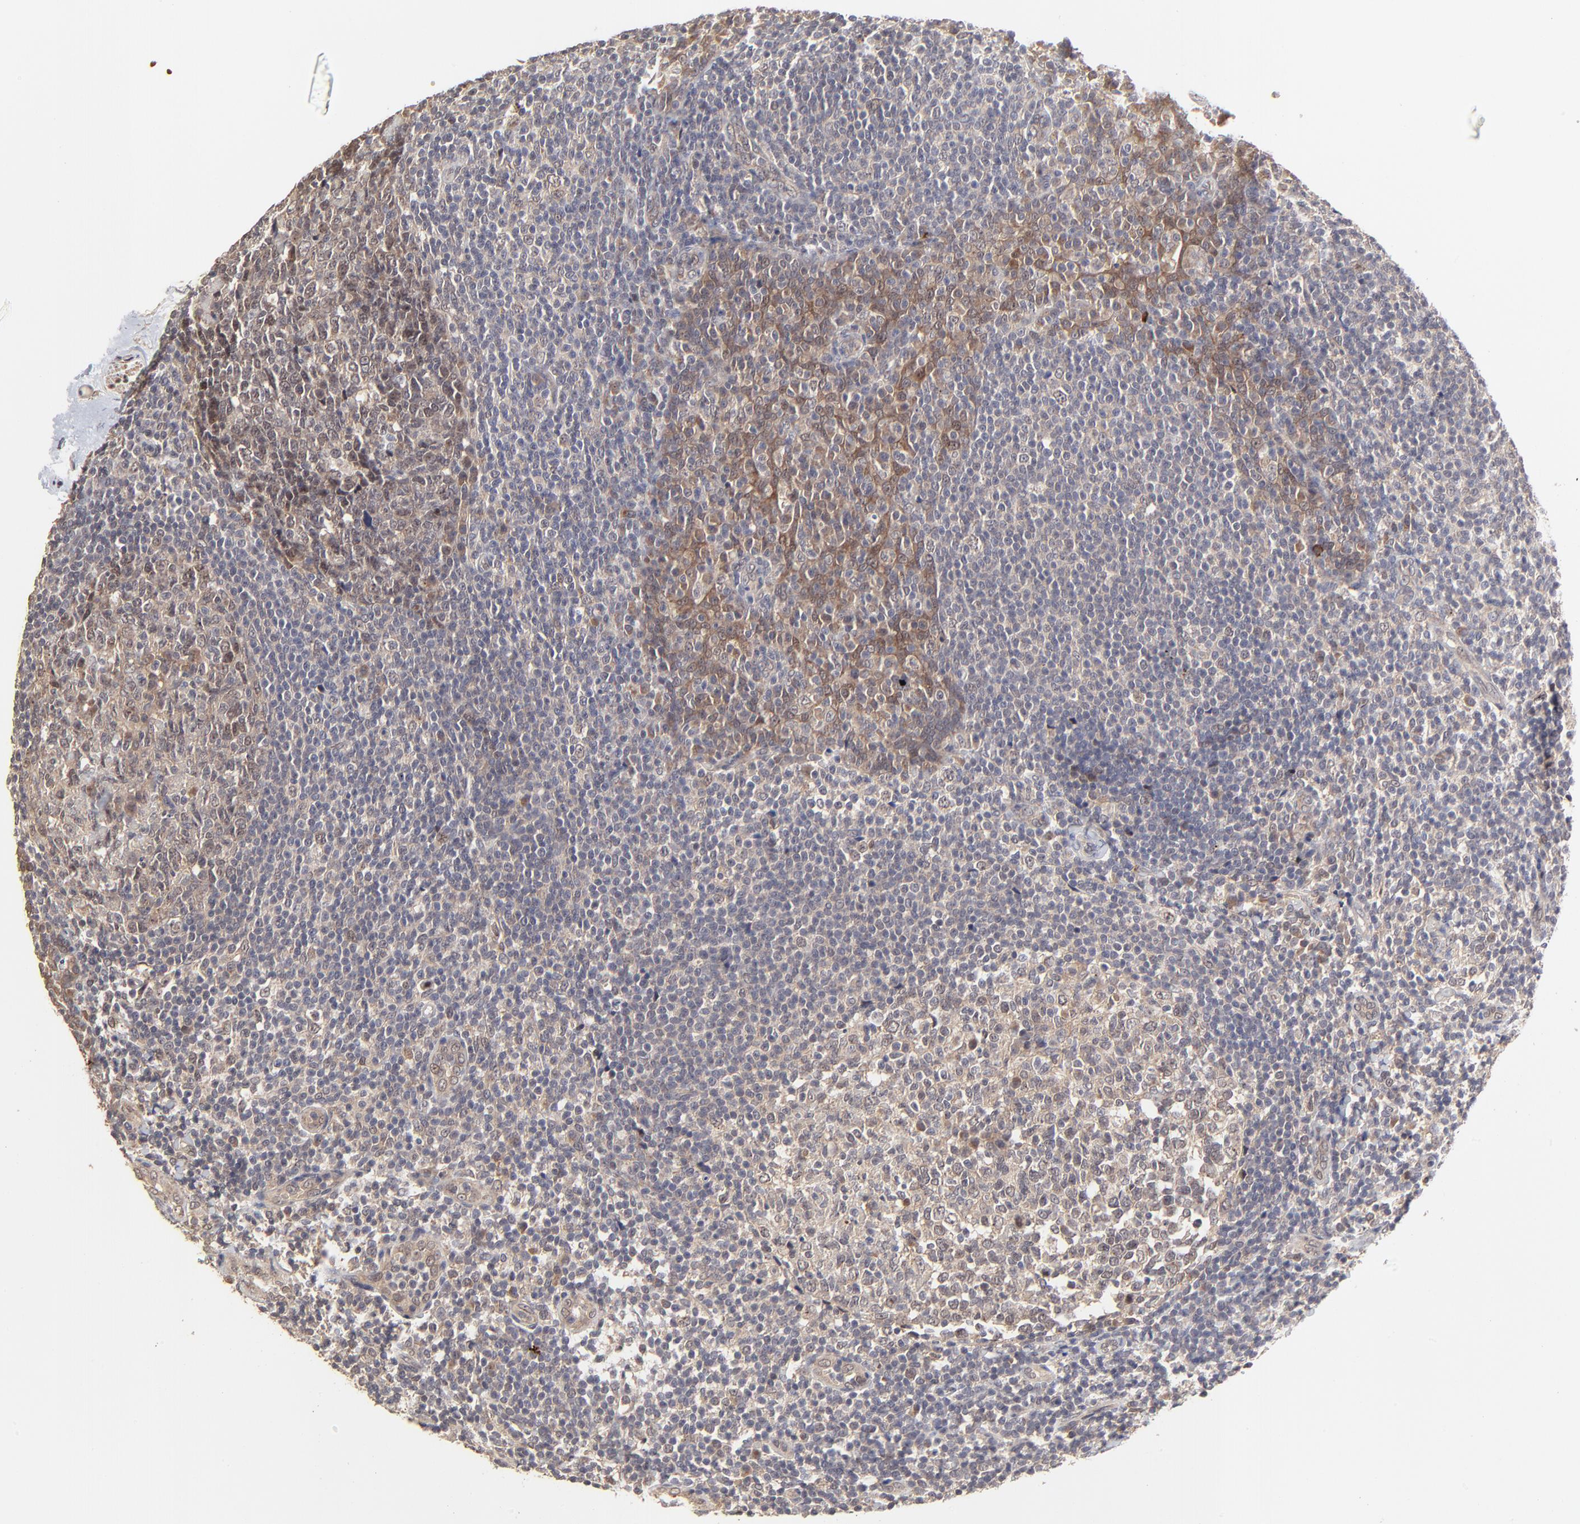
{"staining": {"intensity": "weak", "quantity": ">75%", "location": "cytoplasmic/membranous"}, "tissue": "tonsil", "cell_type": "Germinal center cells", "image_type": "normal", "snomed": [{"axis": "morphology", "description": "Normal tissue, NOS"}, {"axis": "topography", "description": "Tonsil"}], "caption": "Immunohistochemistry (IHC) of unremarkable tonsil reveals low levels of weak cytoplasmic/membranous expression in approximately >75% of germinal center cells.", "gene": "FRMD8", "patient": {"sex": "male", "age": 31}}